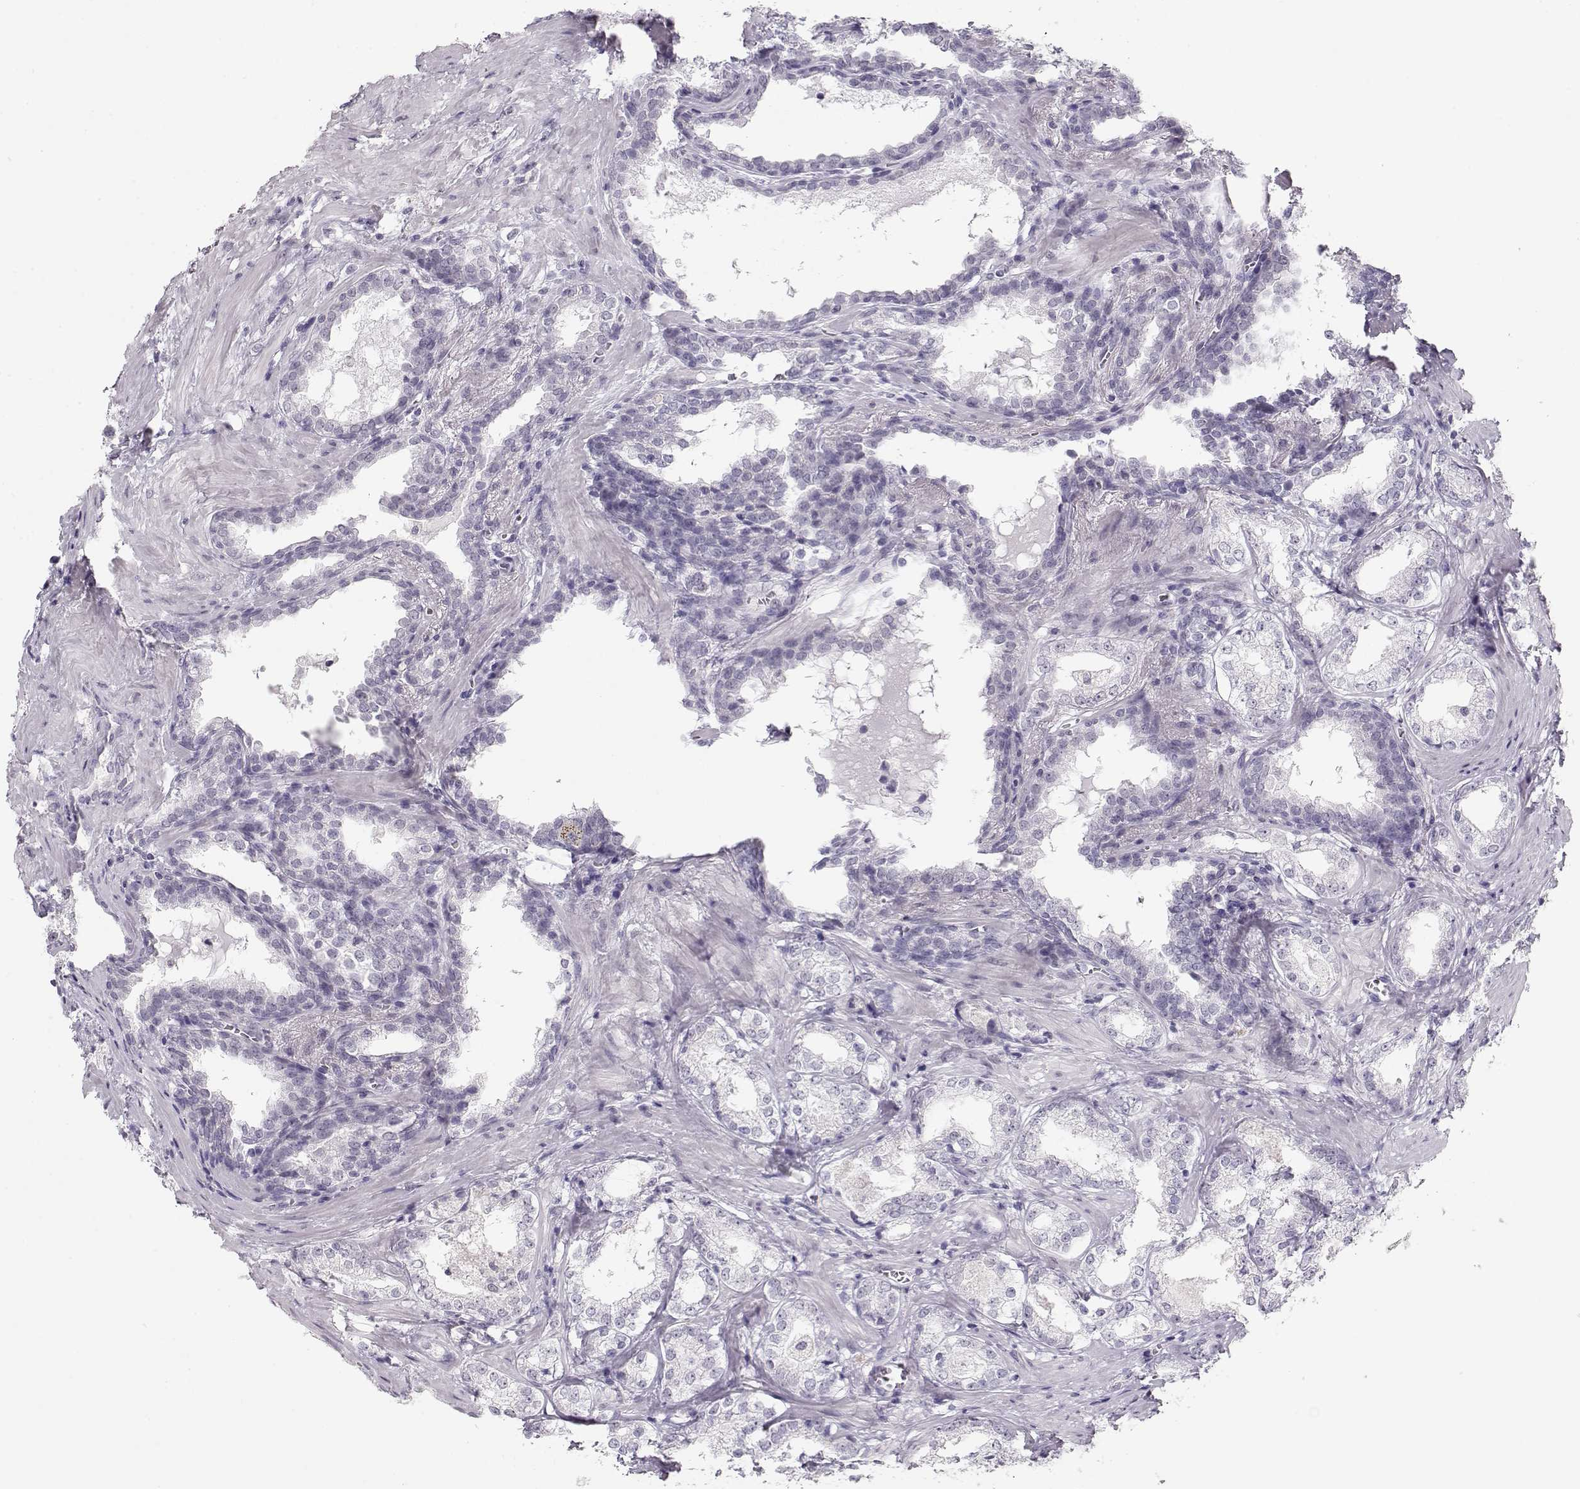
{"staining": {"intensity": "negative", "quantity": "none", "location": "none"}, "tissue": "prostate cancer", "cell_type": "Tumor cells", "image_type": "cancer", "snomed": [{"axis": "morphology", "description": "Adenocarcinoma, NOS"}, {"axis": "topography", "description": "Prostate and seminal vesicle, NOS"}], "caption": "Immunohistochemical staining of human prostate adenocarcinoma demonstrates no significant positivity in tumor cells.", "gene": "IMPG1", "patient": {"sex": "male", "age": 63}}